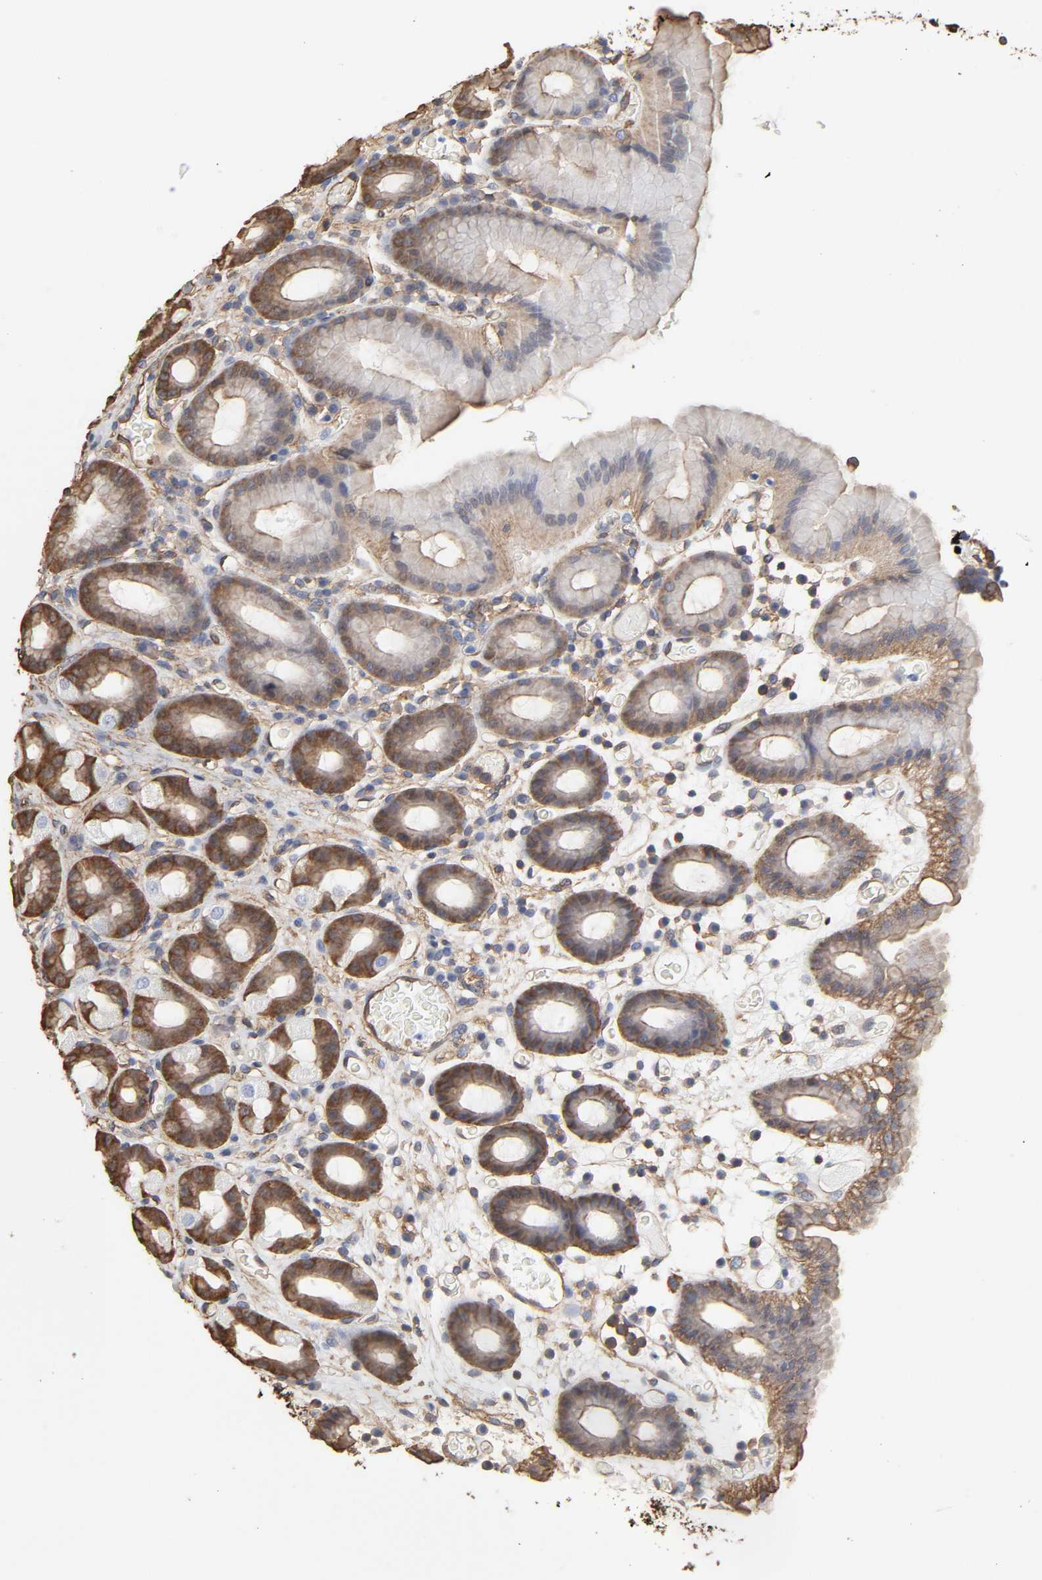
{"staining": {"intensity": "moderate", "quantity": "25%-75%", "location": "cytoplasmic/membranous"}, "tissue": "stomach", "cell_type": "Glandular cells", "image_type": "normal", "snomed": [{"axis": "morphology", "description": "Normal tissue, NOS"}, {"axis": "topography", "description": "Stomach, upper"}], "caption": "The micrograph shows staining of benign stomach, revealing moderate cytoplasmic/membranous protein staining (brown color) within glandular cells.", "gene": "ANXA2", "patient": {"sex": "male", "age": 68}}